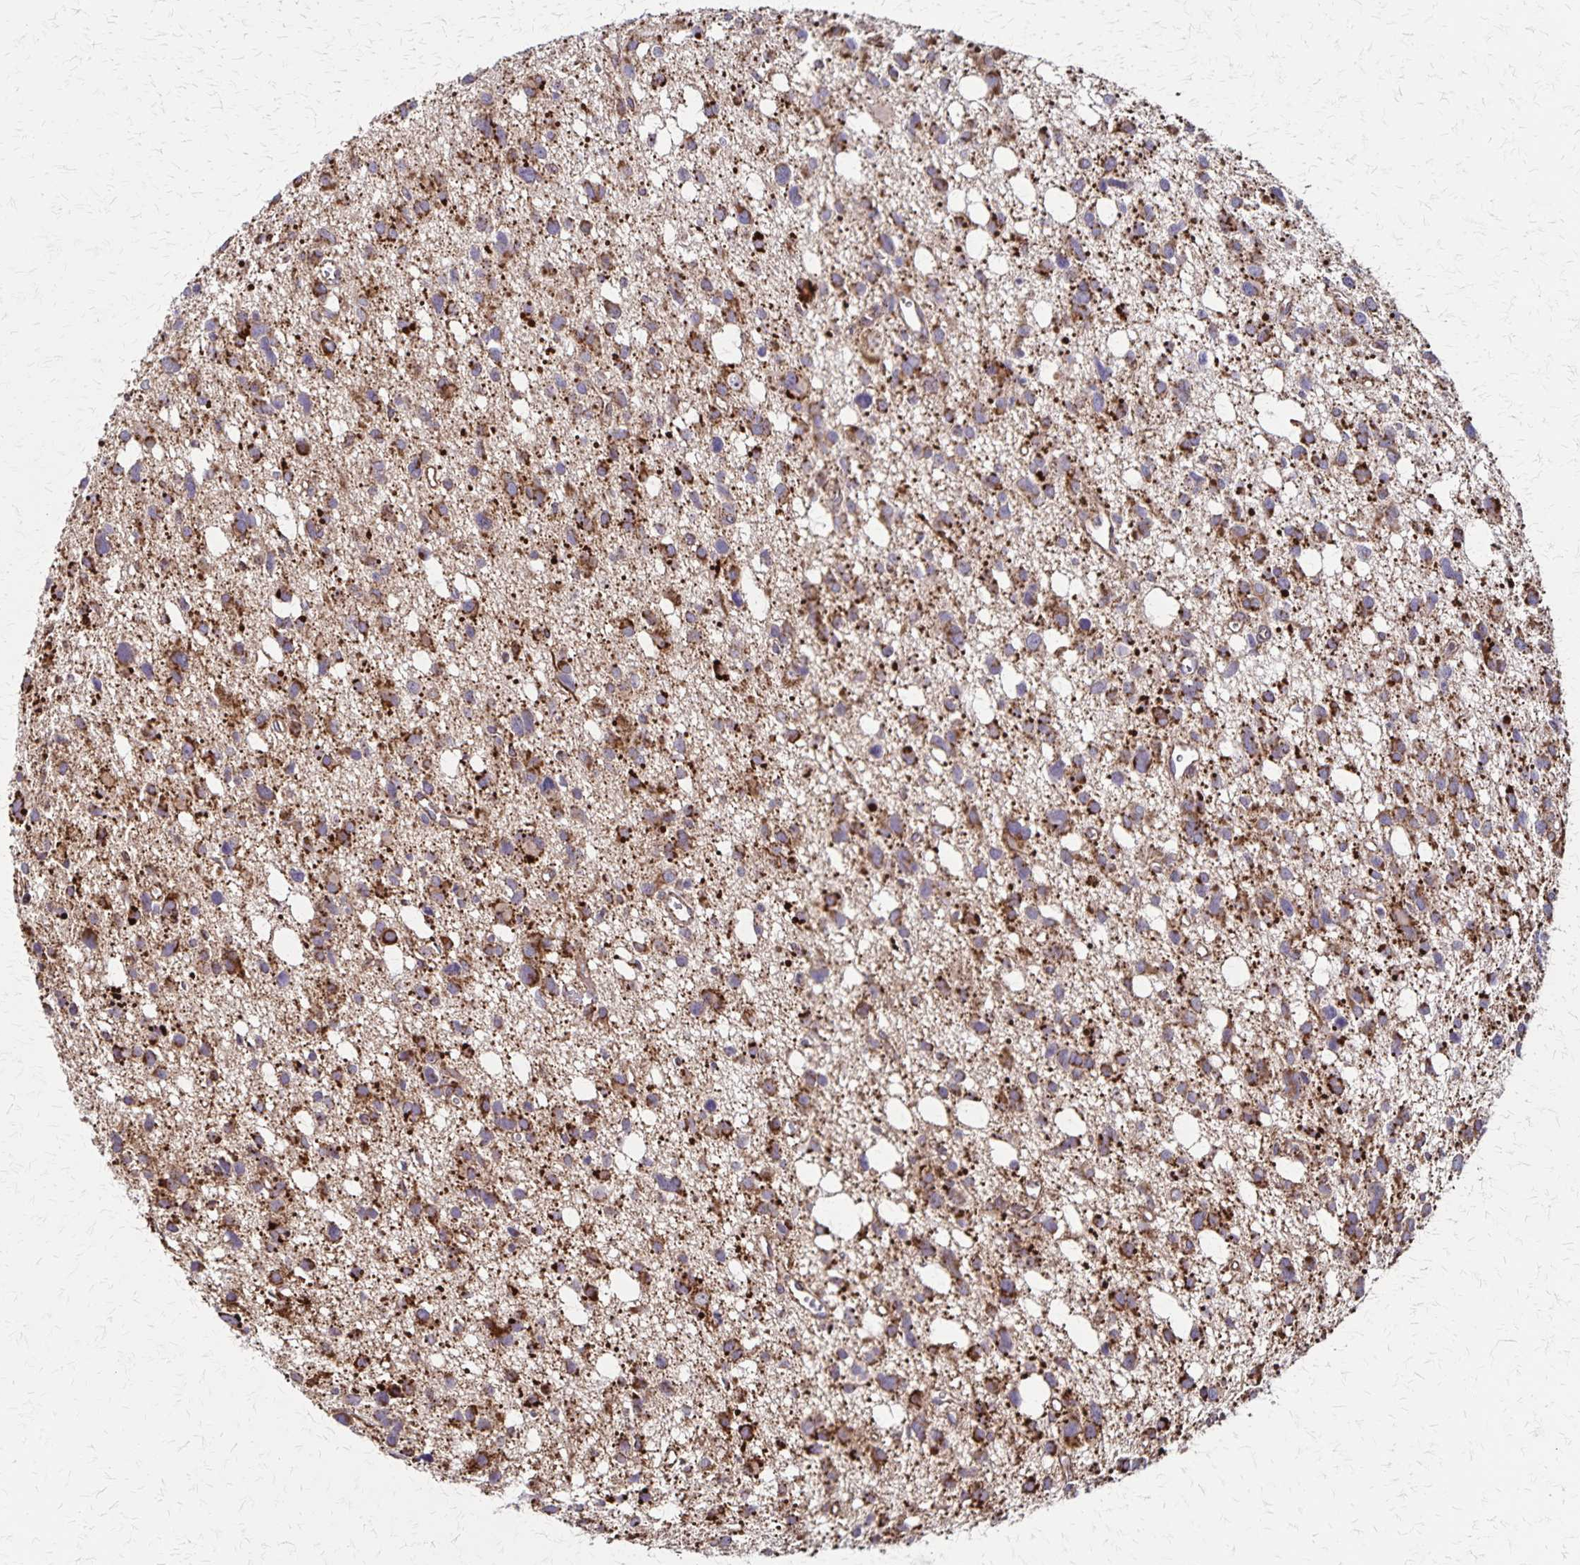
{"staining": {"intensity": "strong", "quantity": ">75%", "location": "cytoplasmic/membranous"}, "tissue": "glioma", "cell_type": "Tumor cells", "image_type": "cancer", "snomed": [{"axis": "morphology", "description": "Glioma, malignant, High grade"}, {"axis": "topography", "description": "Brain"}], "caption": "Malignant high-grade glioma tissue reveals strong cytoplasmic/membranous expression in approximately >75% of tumor cells, visualized by immunohistochemistry.", "gene": "NFS1", "patient": {"sex": "male", "age": 23}}